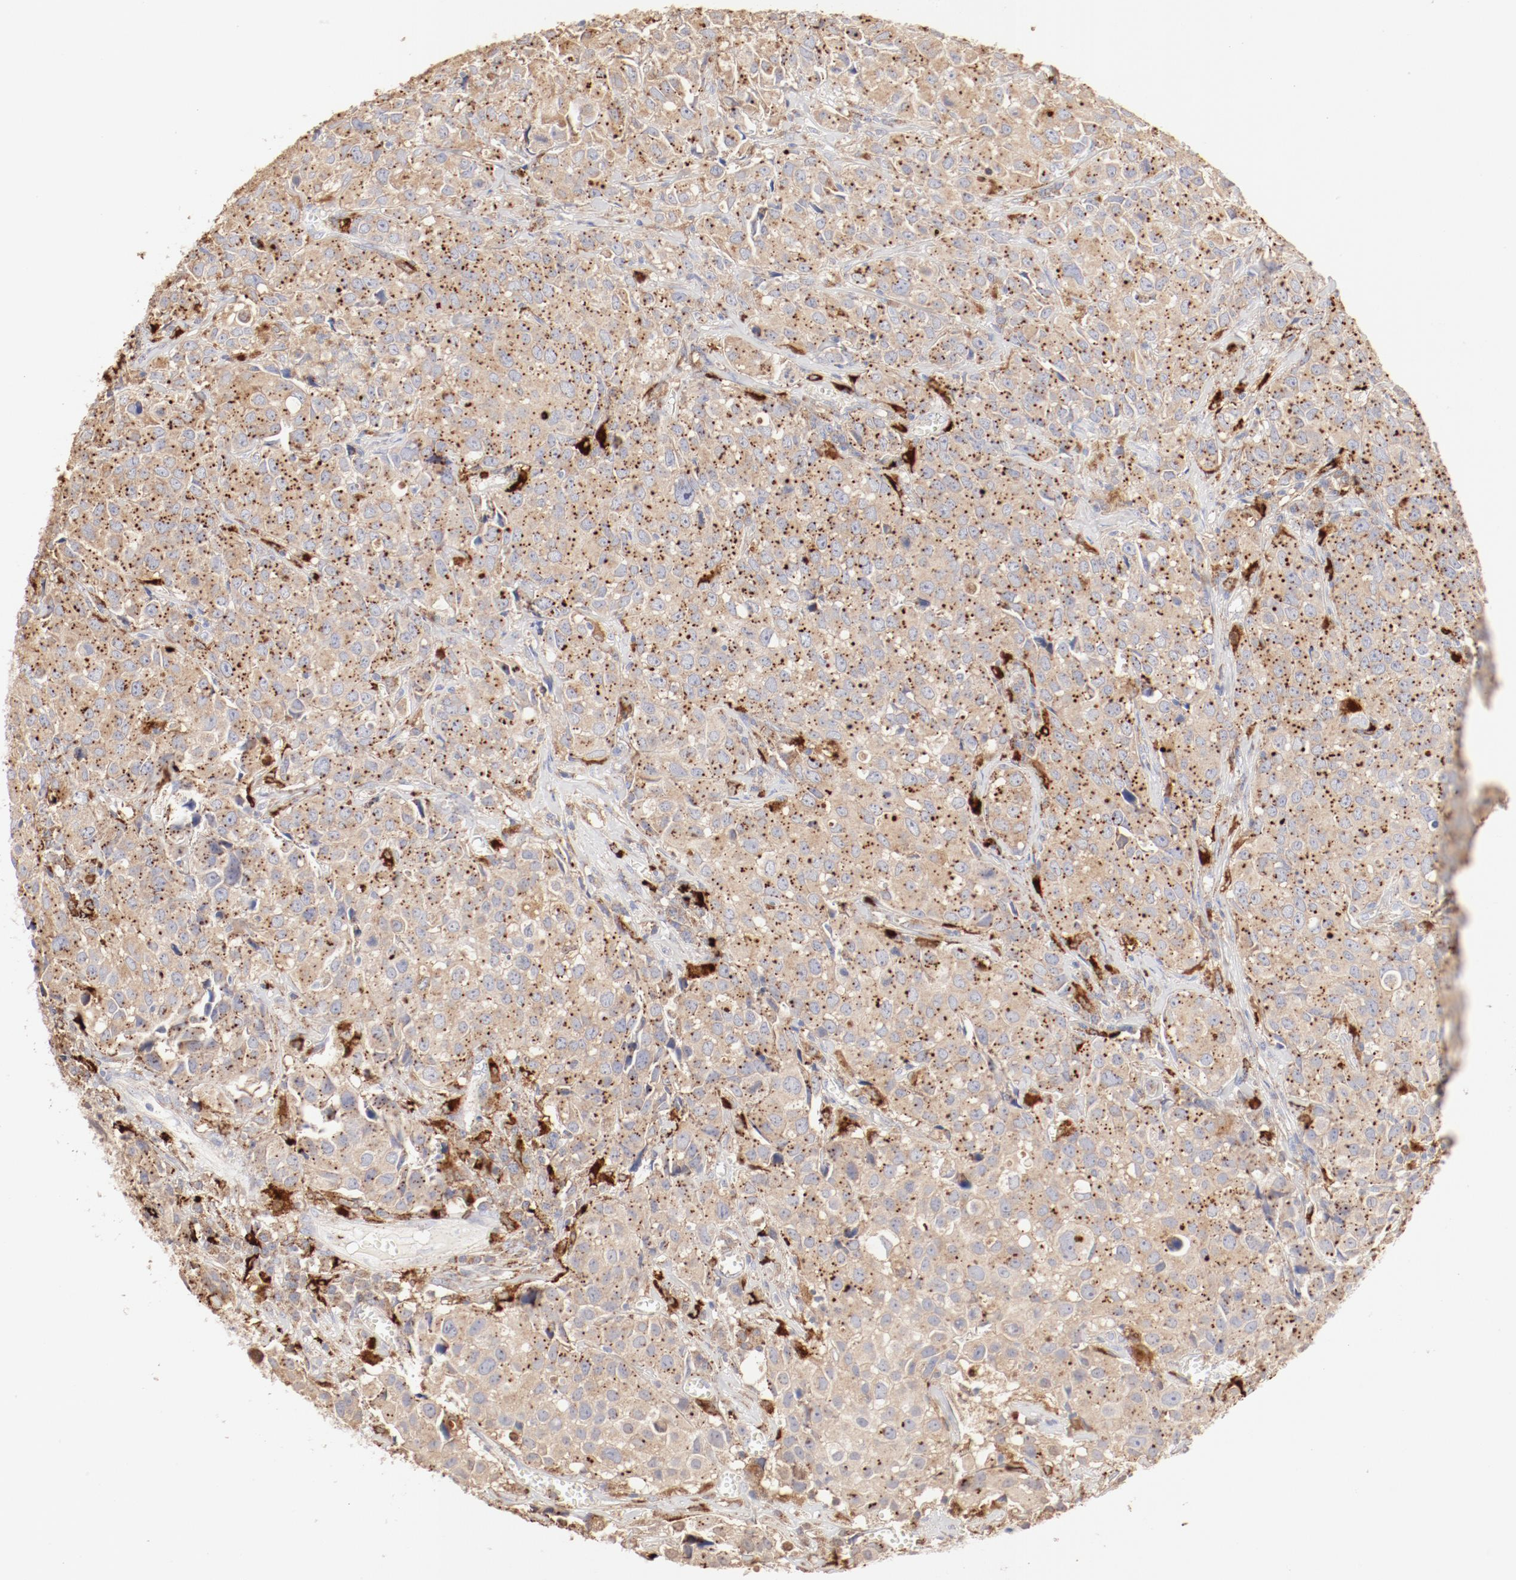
{"staining": {"intensity": "weak", "quantity": ">75%", "location": "cytoplasmic/membranous"}, "tissue": "urothelial cancer", "cell_type": "Tumor cells", "image_type": "cancer", "snomed": [{"axis": "morphology", "description": "Urothelial carcinoma, High grade"}, {"axis": "topography", "description": "Urinary bladder"}], "caption": "Immunohistochemistry micrograph of neoplastic tissue: urothelial cancer stained using immunohistochemistry displays low levels of weak protein expression localized specifically in the cytoplasmic/membranous of tumor cells, appearing as a cytoplasmic/membranous brown color.", "gene": "CTSH", "patient": {"sex": "female", "age": 75}}